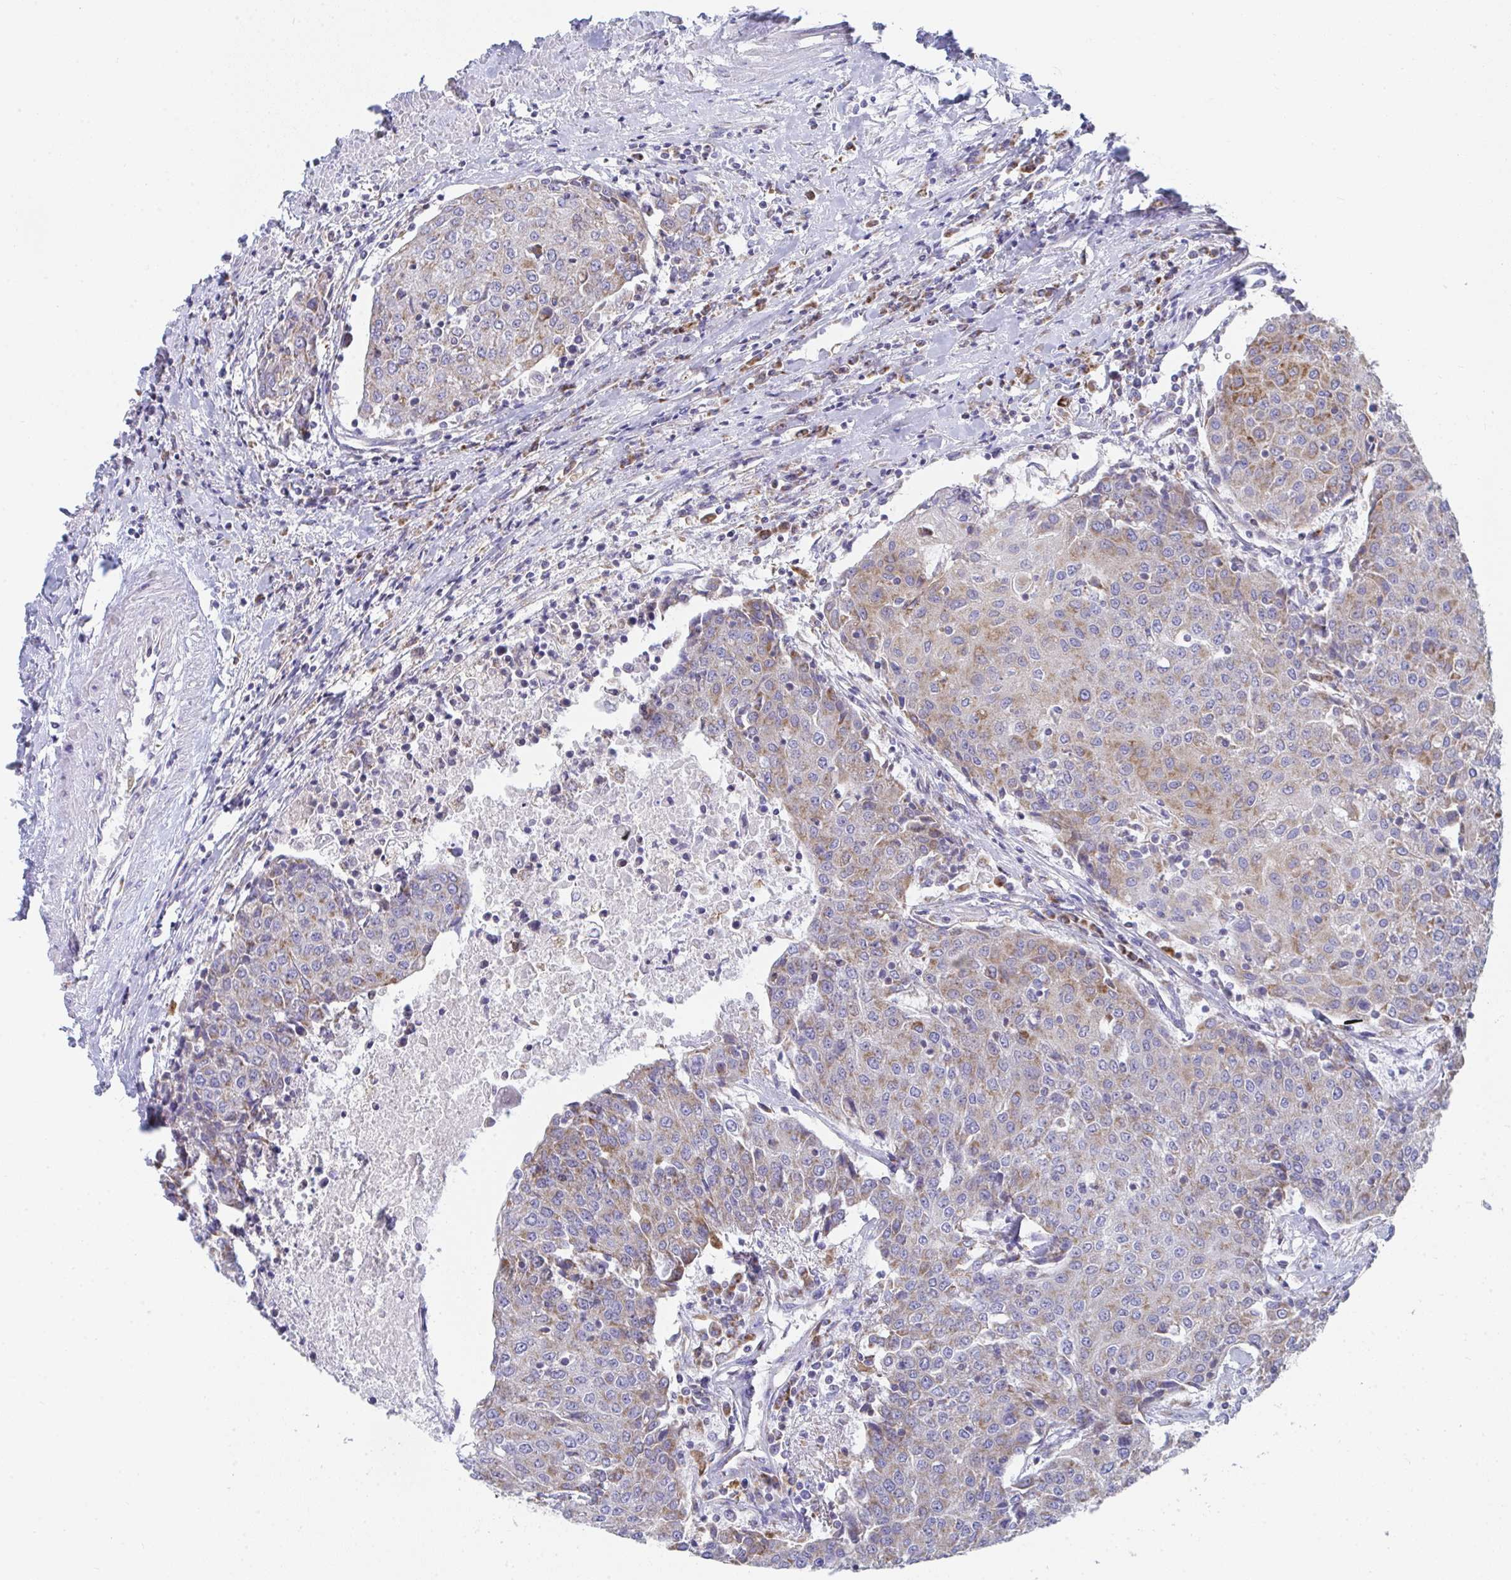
{"staining": {"intensity": "weak", "quantity": ">75%", "location": "cytoplasmic/membranous"}, "tissue": "urothelial cancer", "cell_type": "Tumor cells", "image_type": "cancer", "snomed": [{"axis": "morphology", "description": "Urothelial carcinoma, High grade"}, {"axis": "topography", "description": "Urinary bladder"}], "caption": "Brown immunohistochemical staining in urothelial carcinoma (high-grade) reveals weak cytoplasmic/membranous positivity in approximately >75% of tumor cells.", "gene": "AIFM1", "patient": {"sex": "female", "age": 85}}